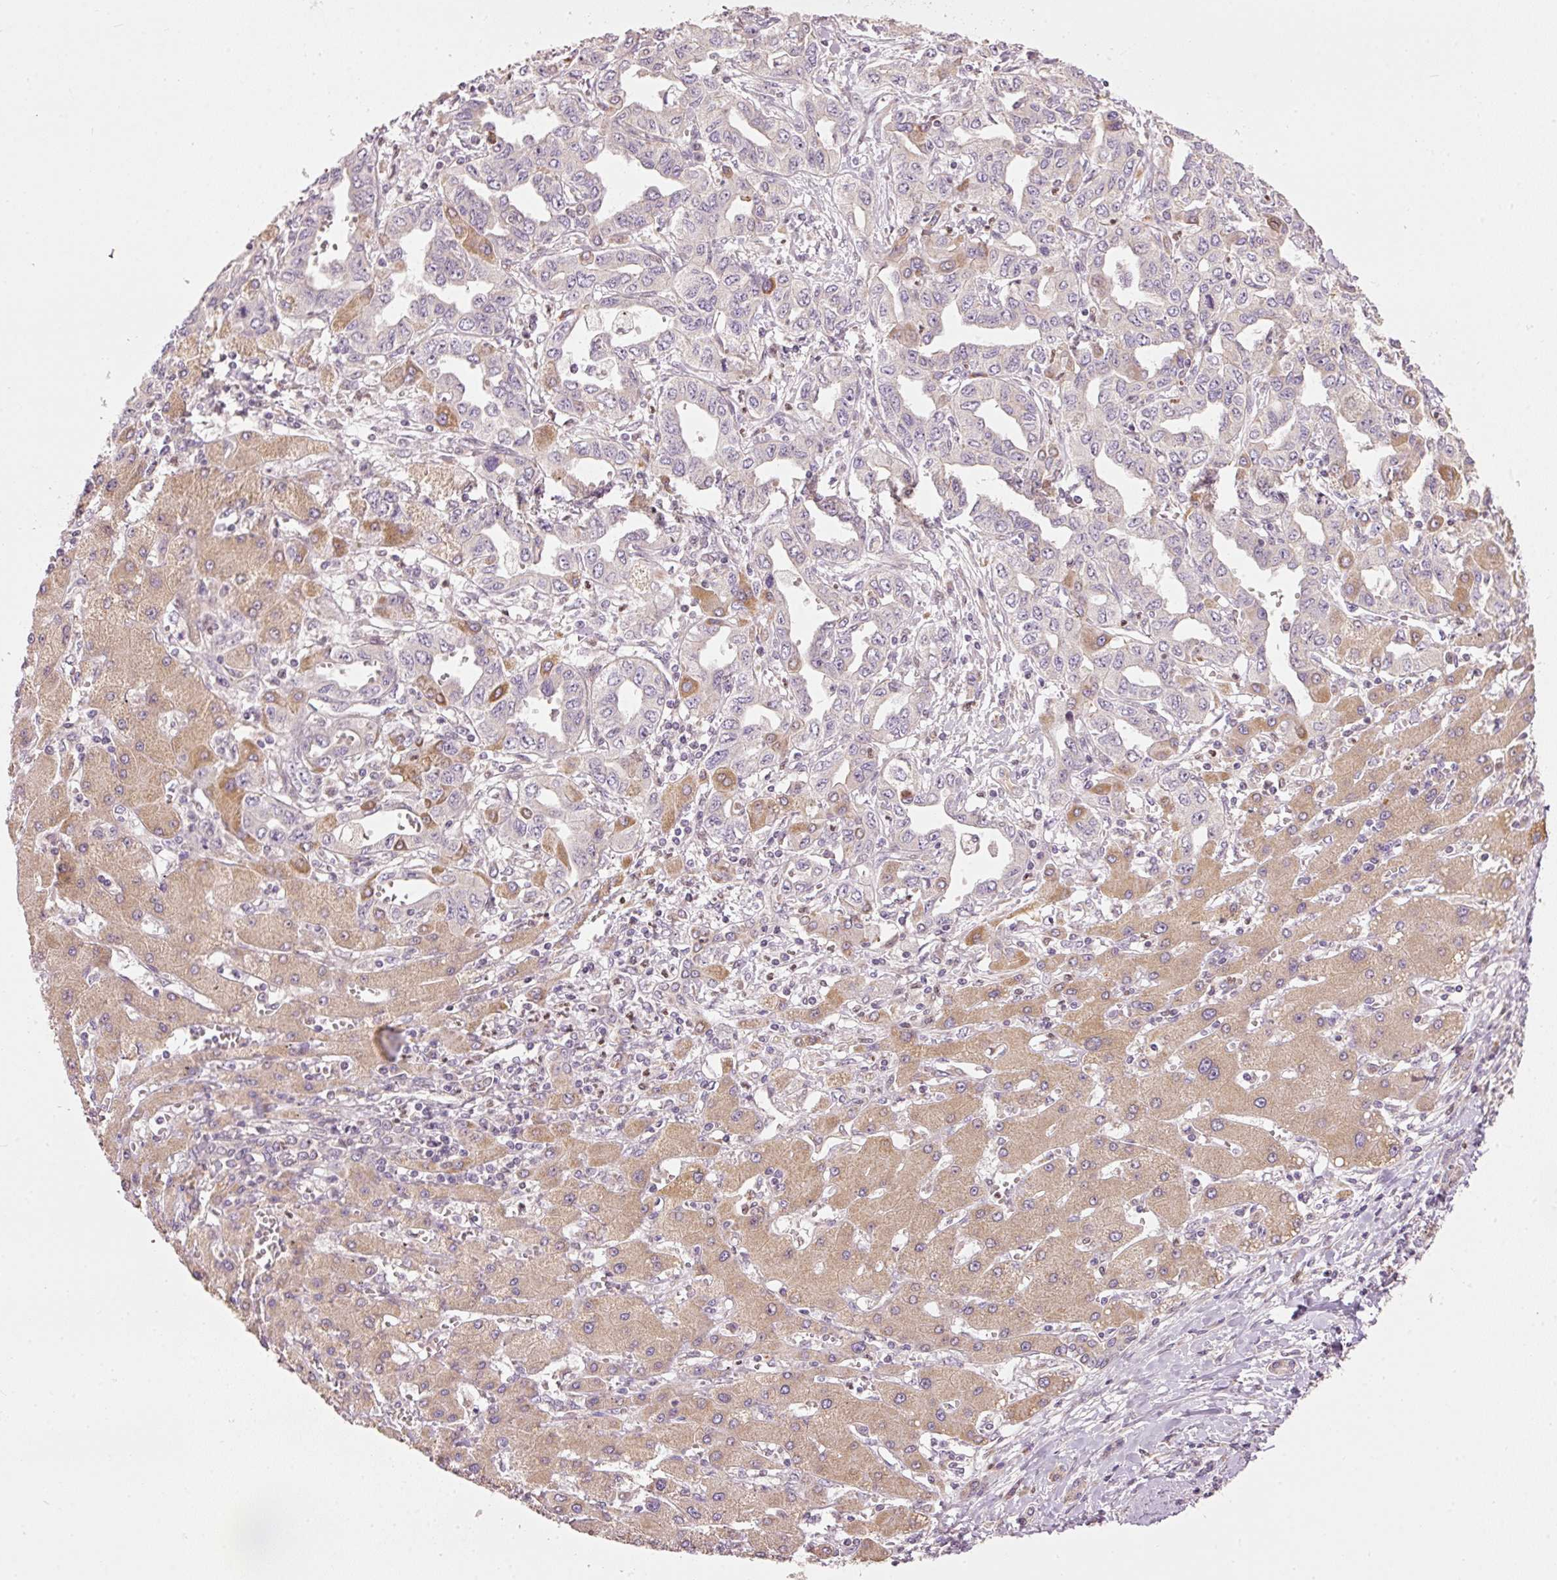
{"staining": {"intensity": "negative", "quantity": "none", "location": "none"}, "tissue": "liver cancer", "cell_type": "Tumor cells", "image_type": "cancer", "snomed": [{"axis": "morphology", "description": "Cholangiocarcinoma"}, {"axis": "topography", "description": "Liver"}], "caption": "High power microscopy micrograph of an immunohistochemistry photomicrograph of liver cancer, revealing no significant staining in tumor cells. Brightfield microscopy of immunohistochemistry stained with DAB (brown) and hematoxylin (blue), captured at high magnification.", "gene": "MTHFD1L", "patient": {"sex": "male", "age": 59}}